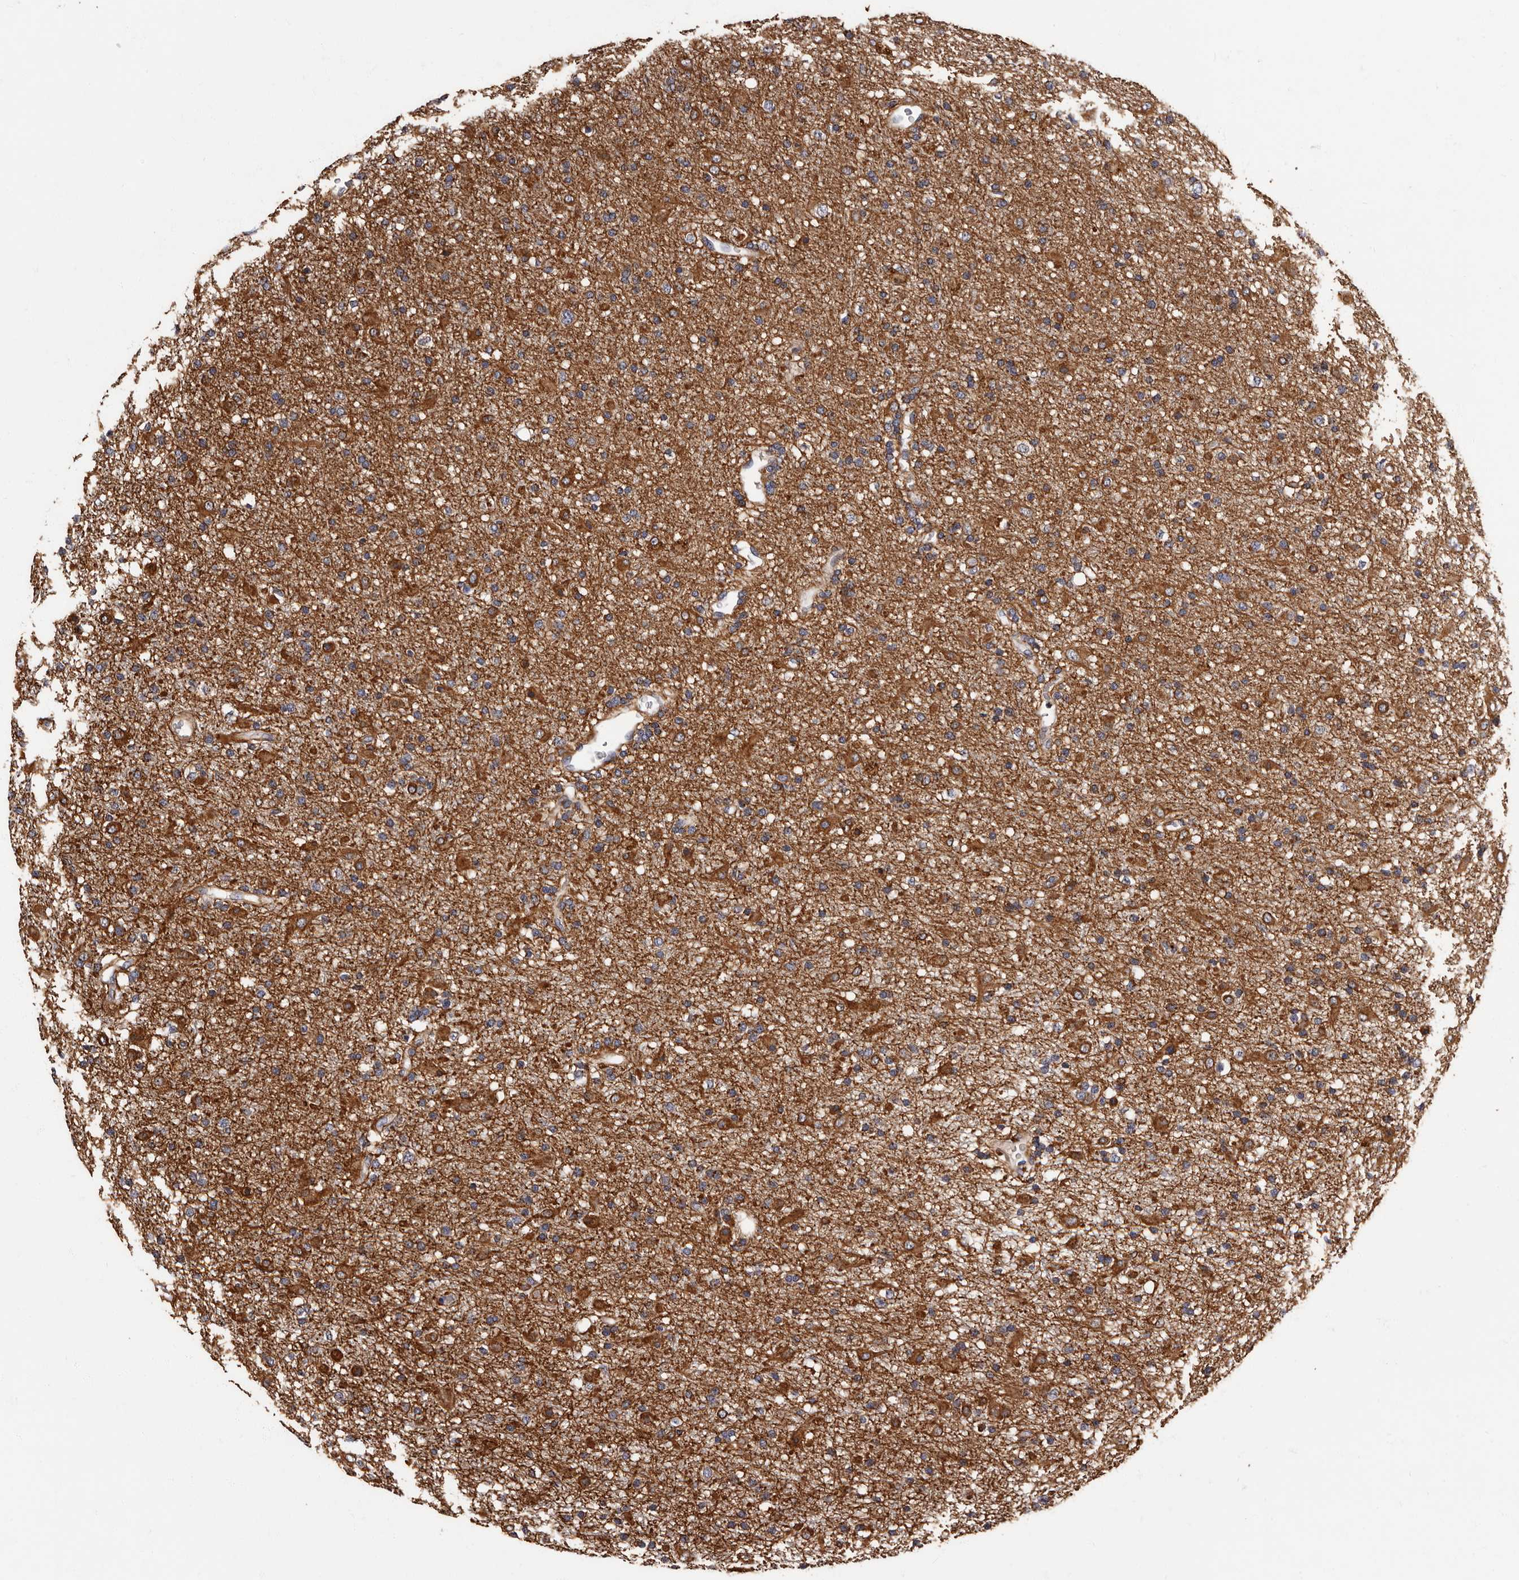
{"staining": {"intensity": "moderate", "quantity": "25%-75%", "location": "cytoplasmic/membranous"}, "tissue": "glioma", "cell_type": "Tumor cells", "image_type": "cancer", "snomed": [{"axis": "morphology", "description": "Glioma, malignant, Low grade"}, {"axis": "topography", "description": "Brain"}], "caption": "Moderate cytoplasmic/membranous positivity for a protein is appreciated in about 25%-75% of tumor cells of glioma using immunohistochemistry (IHC).", "gene": "ADCK5", "patient": {"sex": "male", "age": 65}}